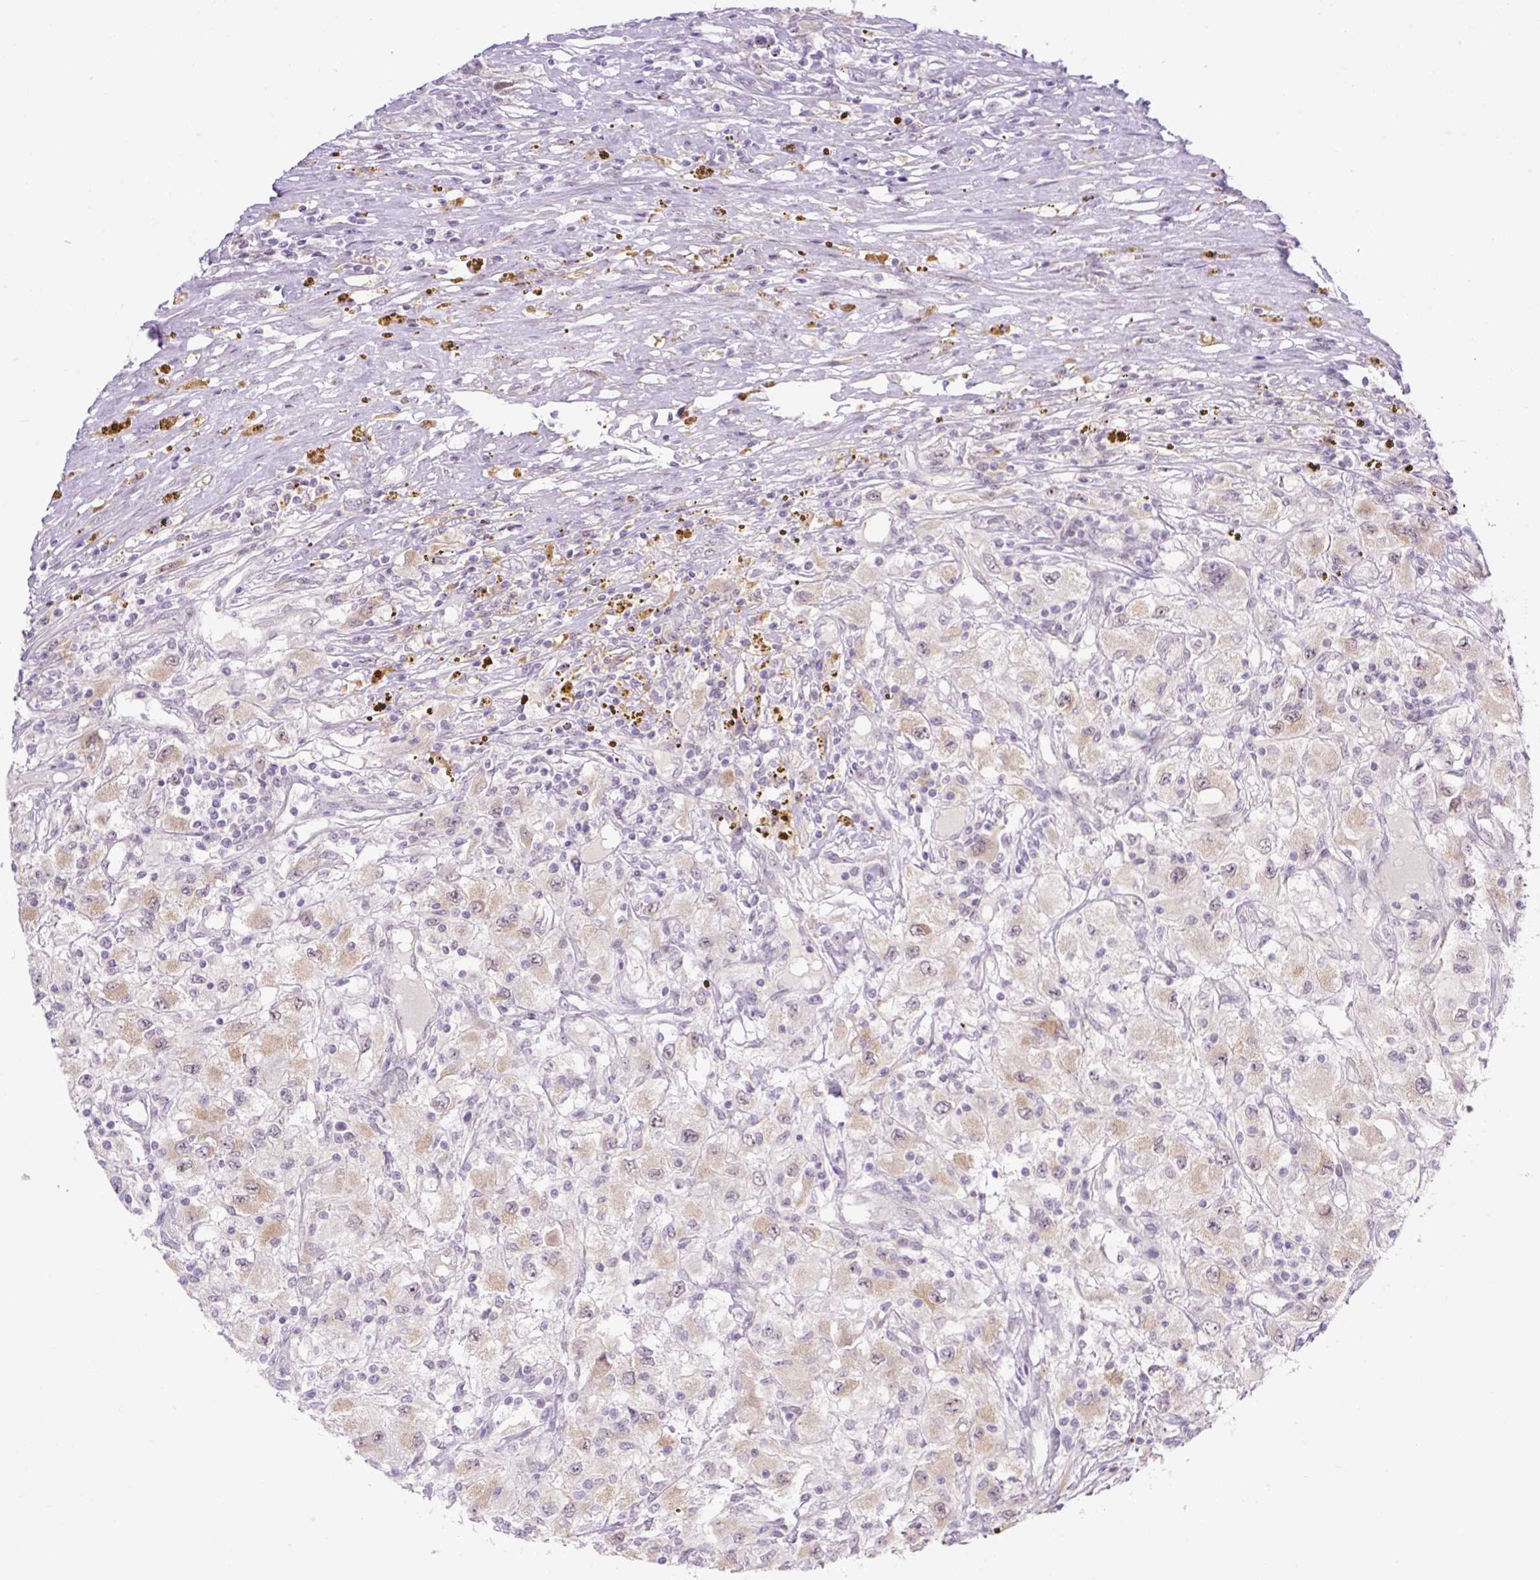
{"staining": {"intensity": "weak", "quantity": "25%-75%", "location": "cytoplasmic/membranous,nuclear"}, "tissue": "renal cancer", "cell_type": "Tumor cells", "image_type": "cancer", "snomed": [{"axis": "morphology", "description": "Adenocarcinoma, NOS"}, {"axis": "topography", "description": "Kidney"}], "caption": "Adenocarcinoma (renal) stained with DAB immunohistochemistry (IHC) reveals low levels of weak cytoplasmic/membranous and nuclear expression in approximately 25%-75% of tumor cells.", "gene": "ICE1", "patient": {"sex": "female", "age": 67}}